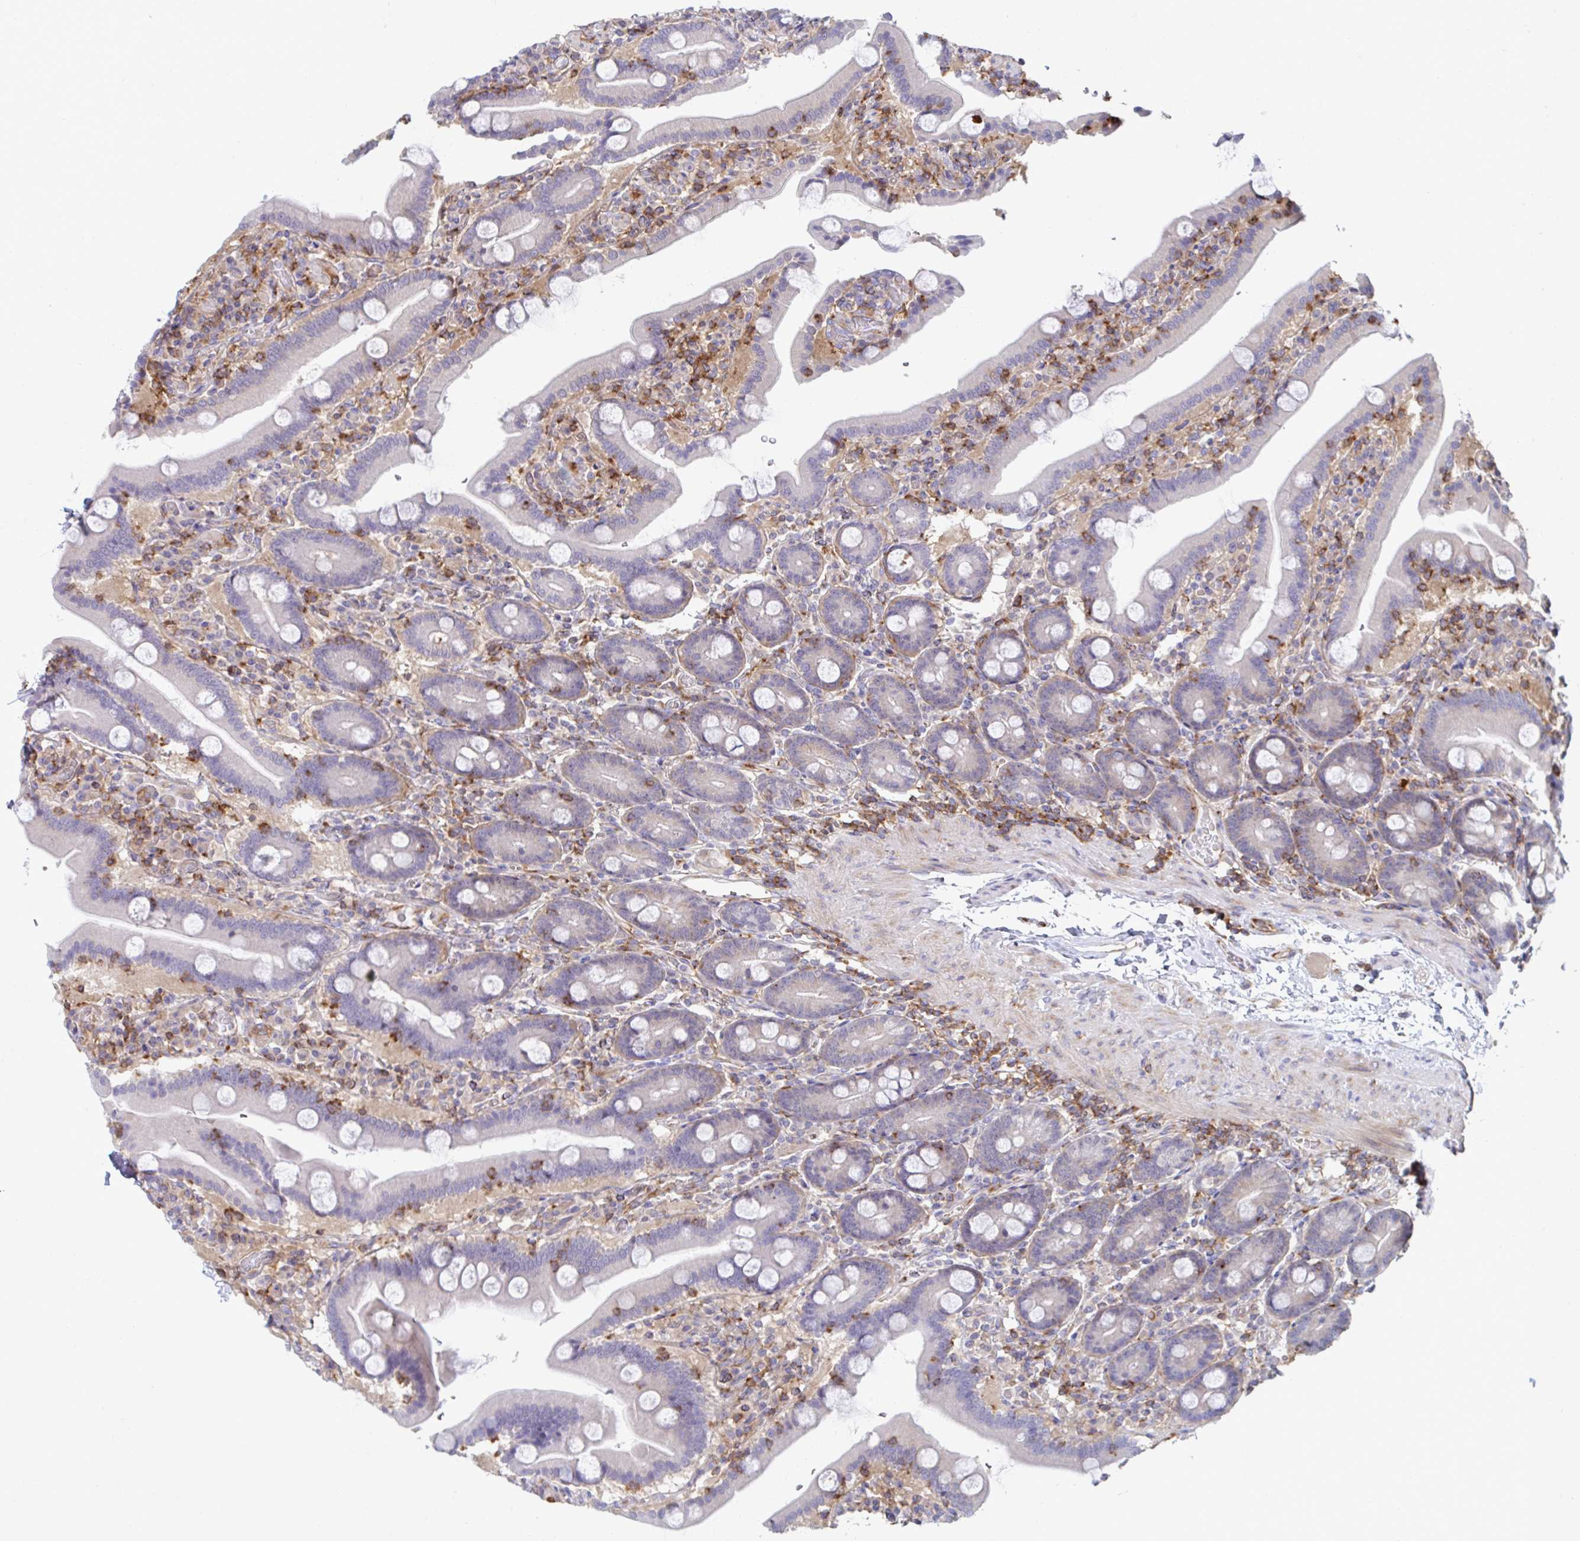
{"staining": {"intensity": "negative", "quantity": "none", "location": "none"}, "tissue": "duodenum", "cell_type": "Glandular cells", "image_type": "normal", "snomed": [{"axis": "morphology", "description": "Normal tissue, NOS"}, {"axis": "topography", "description": "Duodenum"}], "caption": "There is no significant positivity in glandular cells of duodenum. (Immunohistochemistry, brightfield microscopy, high magnification).", "gene": "WNK1", "patient": {"sex": "male", "age": 55}}